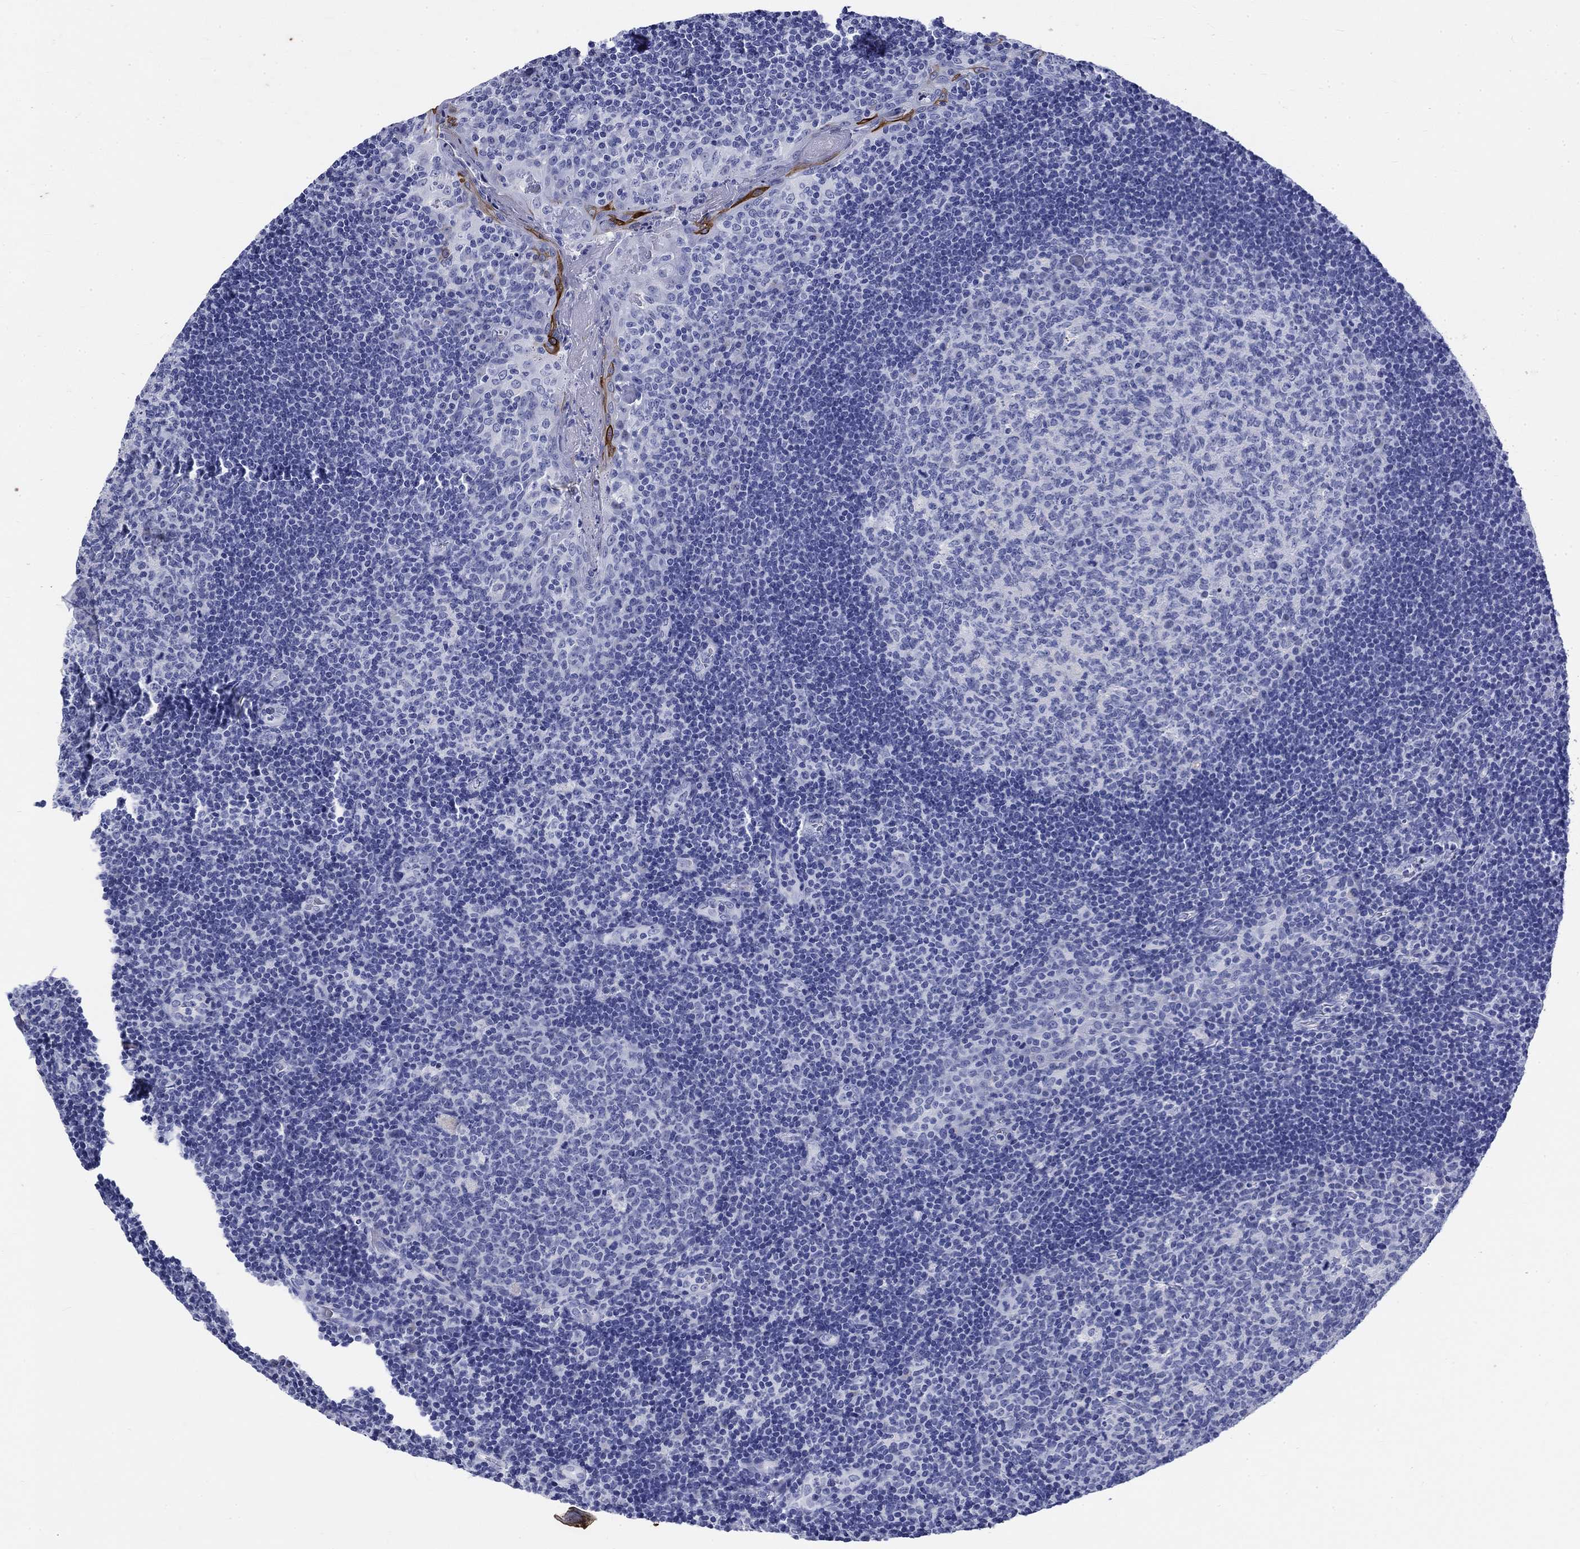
{"staining": {"intensity": "negative", "quantity": "none", "location": "none"}, "tissue": "tonsil", "cell_type": "Germinal center cells", "image_type": "normal", "snomed": [{"axis": "morphology", "description": "Normal tissue, NOS"}, {"axis": "topography", "description": "Tonsil"}], "caption": "Immunohistochemical staining of unremarkable tonsil shows no significant positivity in germinal center cells.", "gene": "KRT76", "patient": {"sex": "female", "age": 13}}